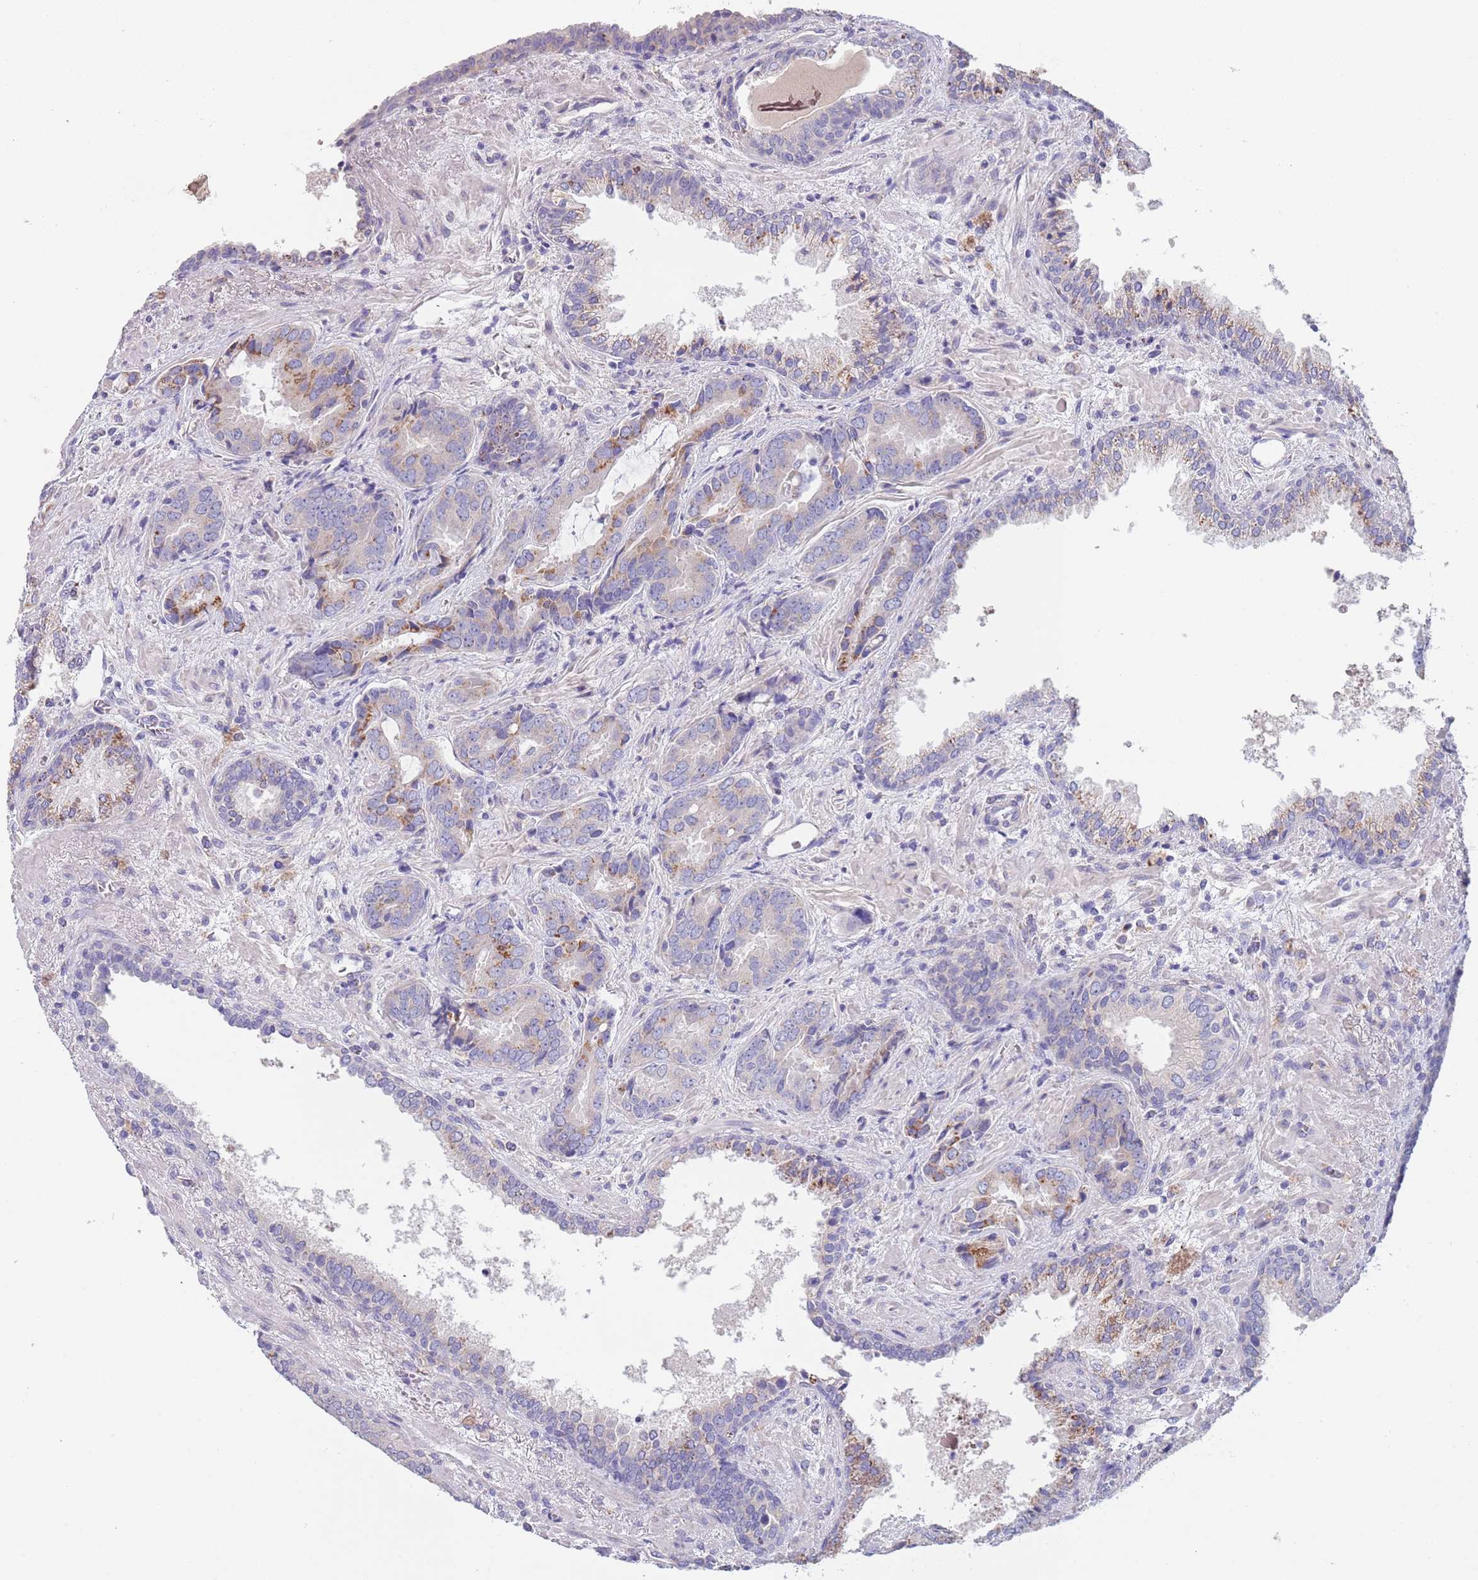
{"staining": {"intensity": "moderate", "quantity": "<25%", "location": "cytoplasmic/membranous"}, "tissue": "prostate cancer", "cell_type": "Tumor cells", "image_type": "cancer", "snomed": [{"axis": "morphology", "description": "Adenocarcinoma, High grade"}, {"axis": "topography", "description": "Prostate"}], "caption": "This is an image of immunohistochemistry (IHC) staining of prostate high-grade adenocarcinoma, which shows moderate staining in the cytoplasmic/membranous of tumor cells.", "gene": "MAN1C1", "patient": {"sex": "male", "age": 71}}